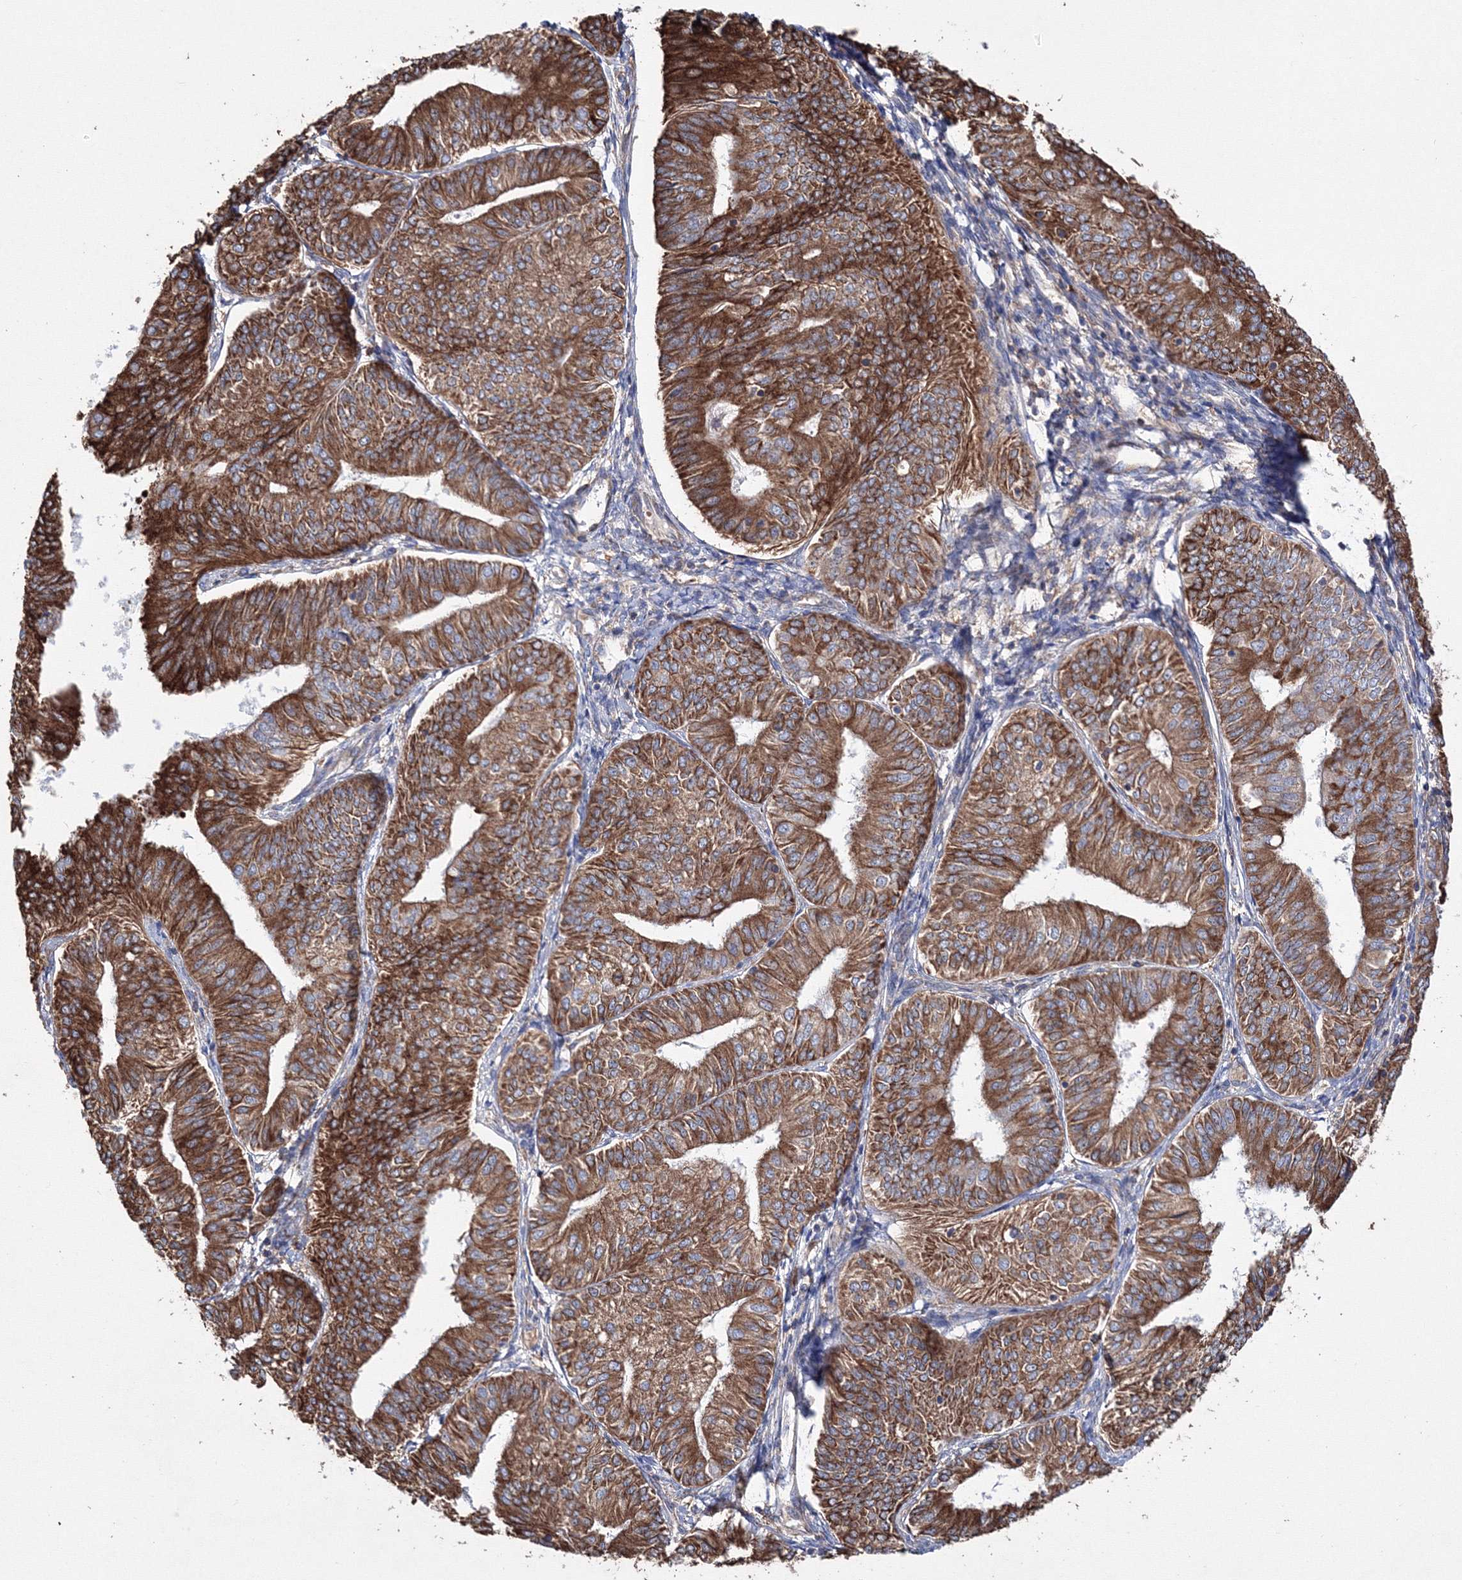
{"staining": {"intensity": "strong", "quantity": ">75%", "location": "cytoplasmic/membranous"}, "tissue": "endometrial cancer", "cell_type": "Tumor cells", "image_type": "cancer", "snomed": [{"axis": "morphology", "description": "Adenocarcinoma, NOS"}, {"axis": "topography", "description": "Endometrium"}], "caption": "Immunohistochemical staining of endometrial adenocarcinoma demonstrates high levels of strong cytoplasmic/membranous protein staining in about >75% of tumor cells.", "gene": "VPS8", "patient": {"sex": "female", "age": 58}}